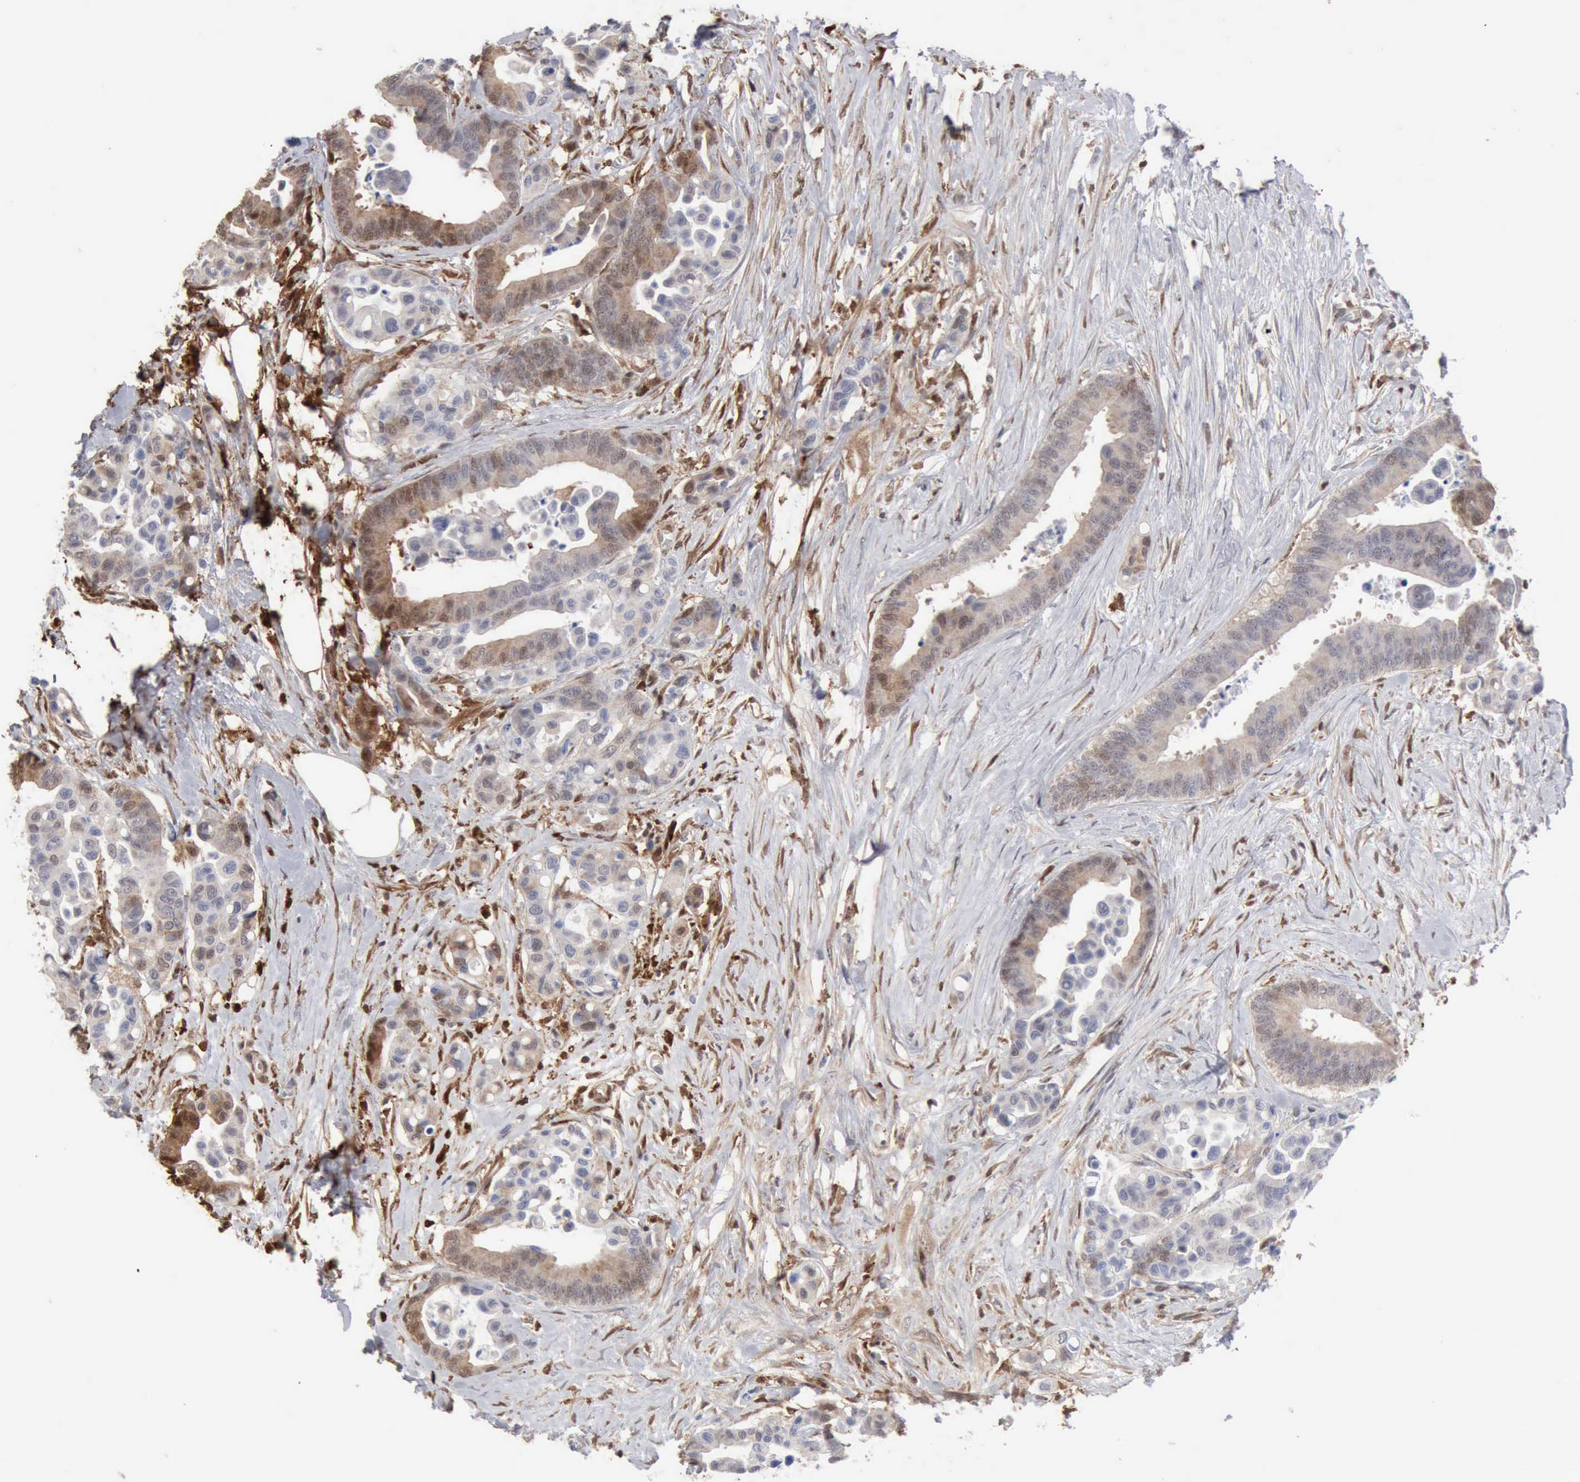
{"staining": {"intensity": "weak", "quantity": "<25%", "location": "cytoplasmic/membranous,nuclear"}, "tissue": "colorectal cancer", "cell_type": "Tumor cells", "image_type": "cancer", "snomed": [{"axis": "morphology", "description": "Adenocarcinoma, NOS"}, {"axis": "topography", "description": "Colon"}], "caption": "Colorectal cancer (adenocarcinoma) stained for a protein using immunohistochemistry (IHC) displays no staining tumor cells.", "gene": "STAT1", "patient": {"sex": "male", "age": 82}}